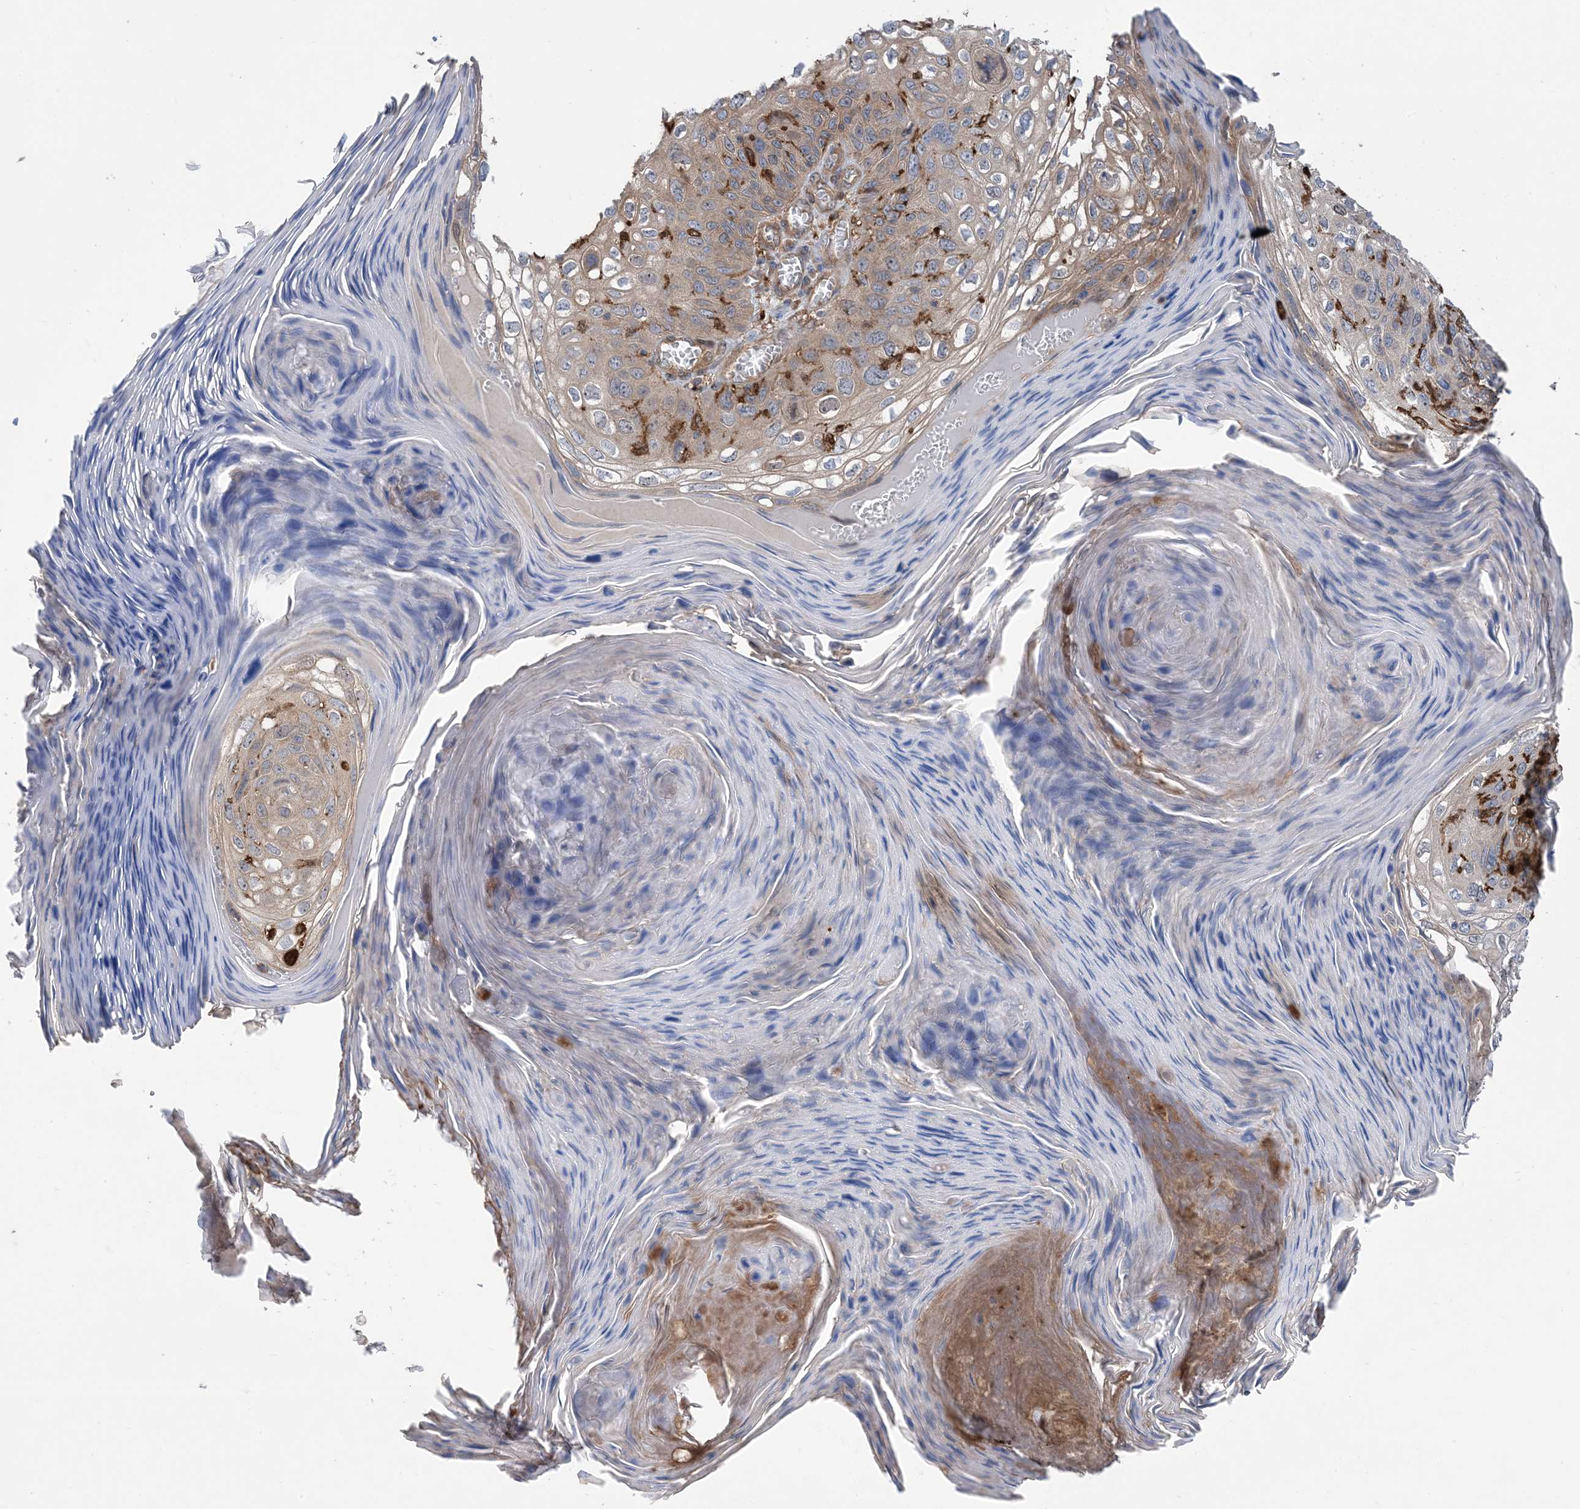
{"staining": {"intensity": "weak", "quantity": "25%-75%", "location": "cytoplasmic/membranous"}, "tissue": "skin cancer", "cell_type": "Tumor cells", "image_type": "cancer", "snomed": [{"axis": "morphology", "description": "Squamous cell carcinoma, NOS"}, {"axis": "topography", "description": "Skin"}], "caption": "DAB immunohistochemical staining of skin cancer (squamous cell carcinoma) demonstrates weak cytoplasmic/membranous protein expression in approximately 25%-75% of tumor cells.", "gene": "HS1BP3", "patient": {"sex": "female", "age": 90}}